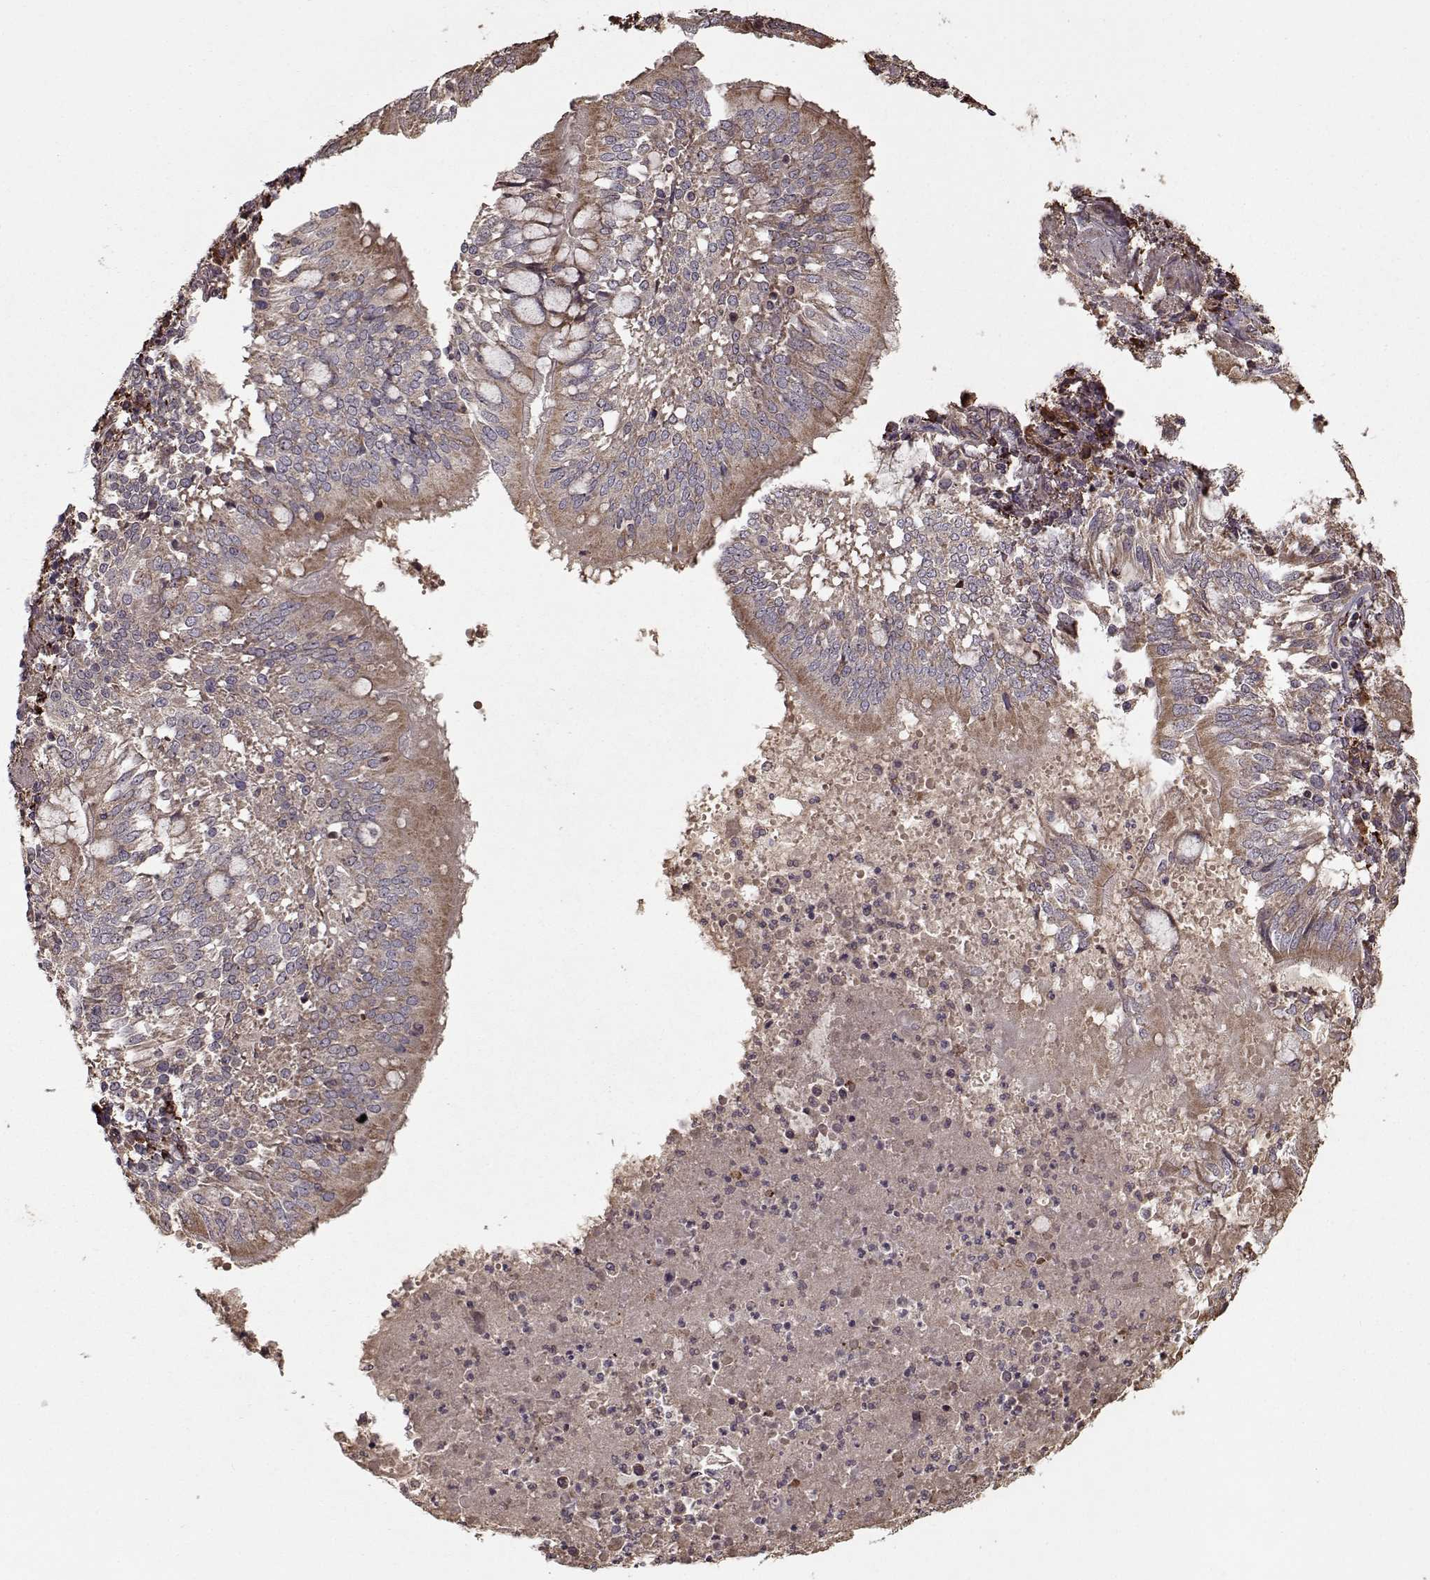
{"staining": {"intensity": "weak", "quantity": ">75%", "location": "cytoplasmic/membranous"}, "tissue": "lung cancer", "cell_type": "Tumor cells", "image_type": "cancer", "snomed": [{"axis": "morphology", "description": "Normal tissue, NOS"}, {"axis": "morphology", "description": "Squamous cell carcinoma, NOS"}, {"axis": "topography", "description": "Bronchus"}, {"axis": "topography", "description": "Lung"}], "caption": "Weak cytoplasmic/membranous staining for a protein is appreciated in approximately >75% of tumor cells of lung cancer (squamous cell carcinoma) using immunohistochemistry (IHC).", "gene": "IMMP1L", "patient": {"sex": "male", "age": 64}}